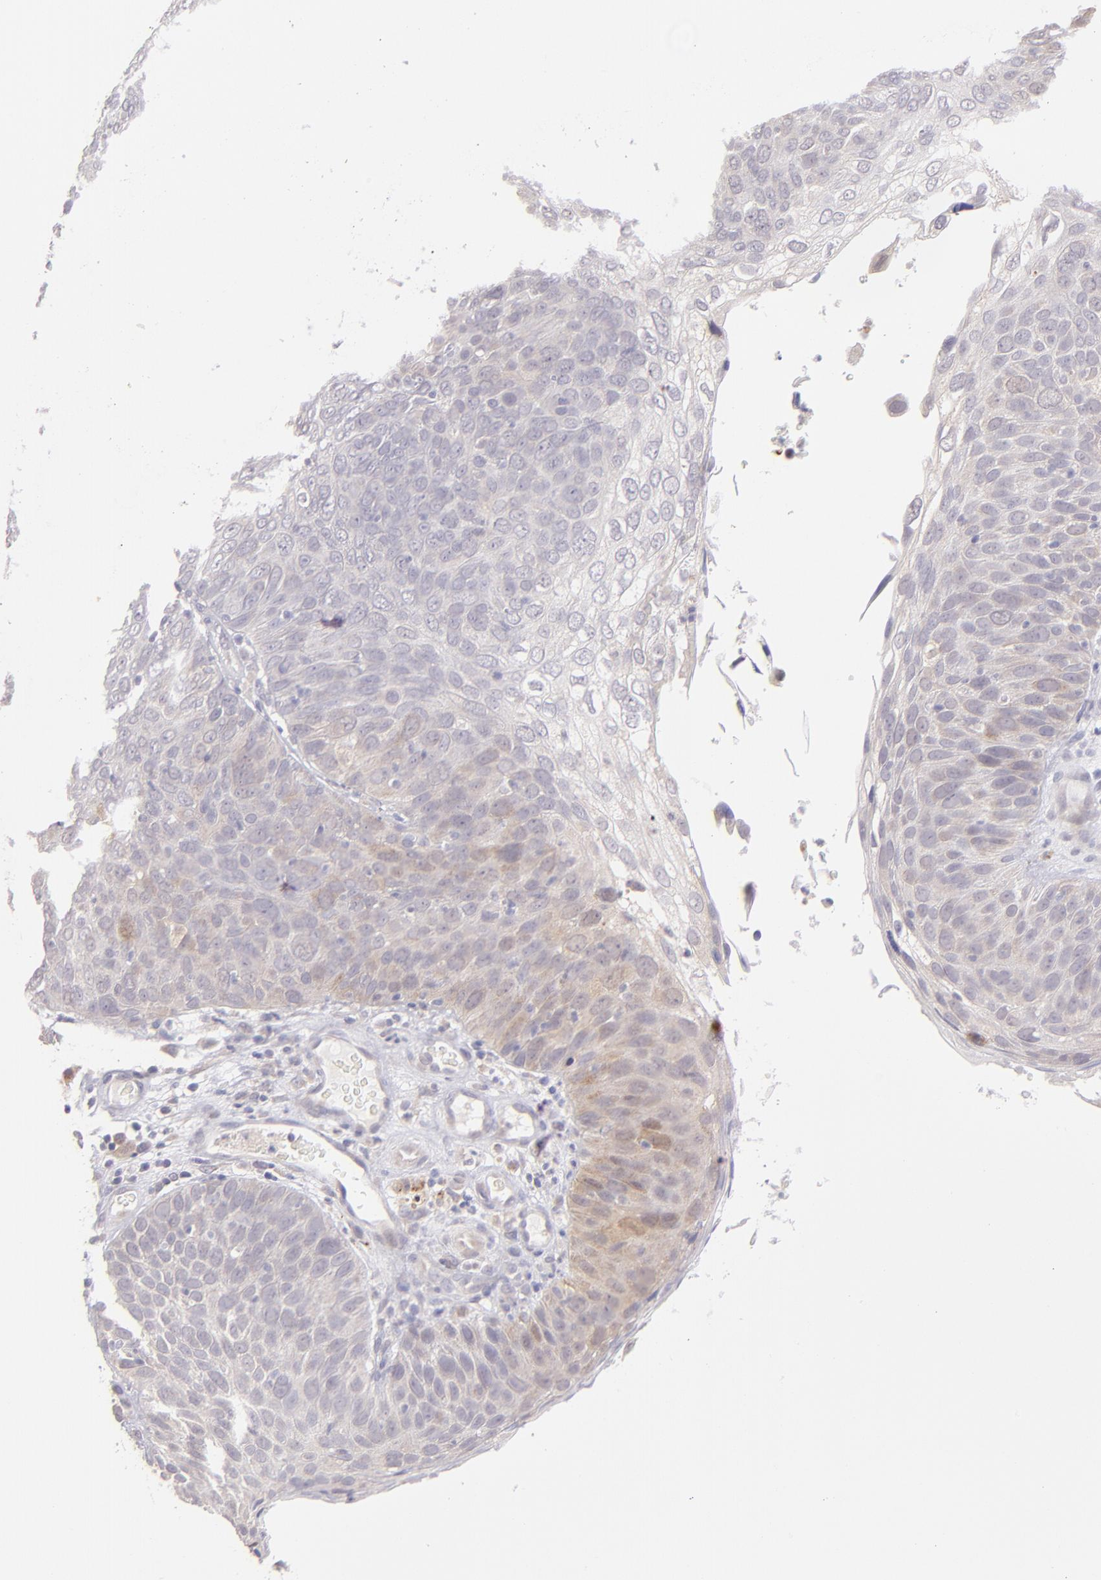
{"staining": {"intensity": "weak", "quantity": "<25%", "location": "cytoplasmic/membranous"}, "tissue": "skin cancer", "cell_type": "Tumor cells", "image_type": "cancer", "snomed": [{"axis": "morphology", "description": "Squamous cell carcinoma, NOS"}, {"axis": "topography", "description": "Skin"}], "caption": "Skin cancer (squamous cell carcinoma) was stained to show a protein in brown. There is no significant staining in tumor cells.", "gene": "TRAF3", "patient": {"sex": "male", "age": 87}}